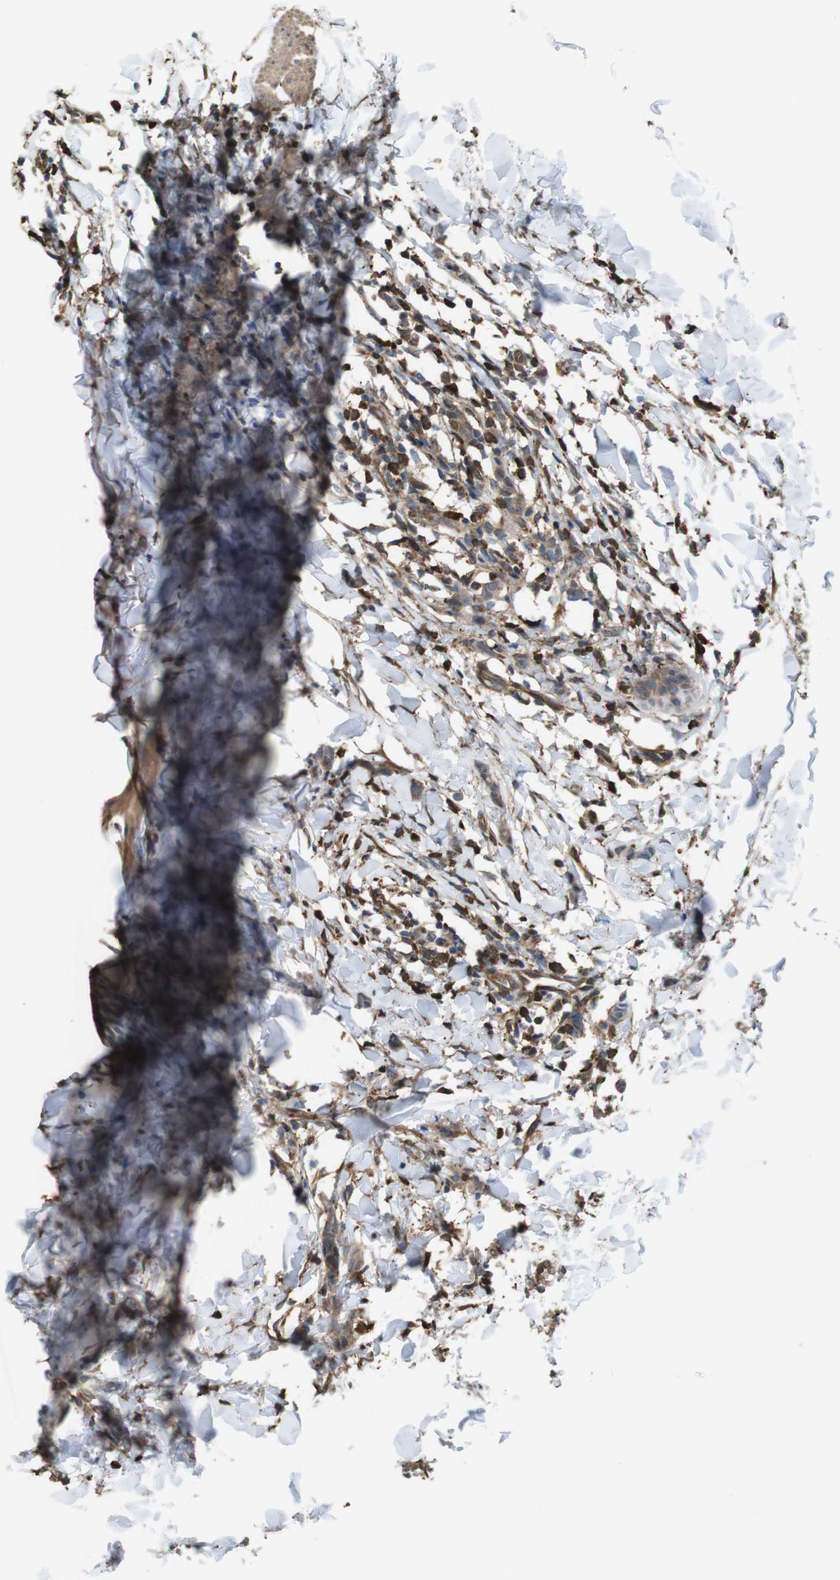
{"staining": {"intensity": "moderate", "quantity": ">75%", "location": "cytoplasmic/membranous"}, "tissue": "breast cancer", "cell_type": "Tumor cells", "image_type": "cancer", "snomed": [{"axis": "morphology", "description": "Lobular carcinoma"}, {"axis": "topography", "description": "Skin"}, {"axis": "topography", "description": "Breast"}], "caption": "Protein analysis of breast lobular carcinoma tissue shows moderate cytoplasmic/membranous expression in about >75% of tumor cells.", "gene": "ARHGDIA", "patient": {"sex": "female", "age": 46}}